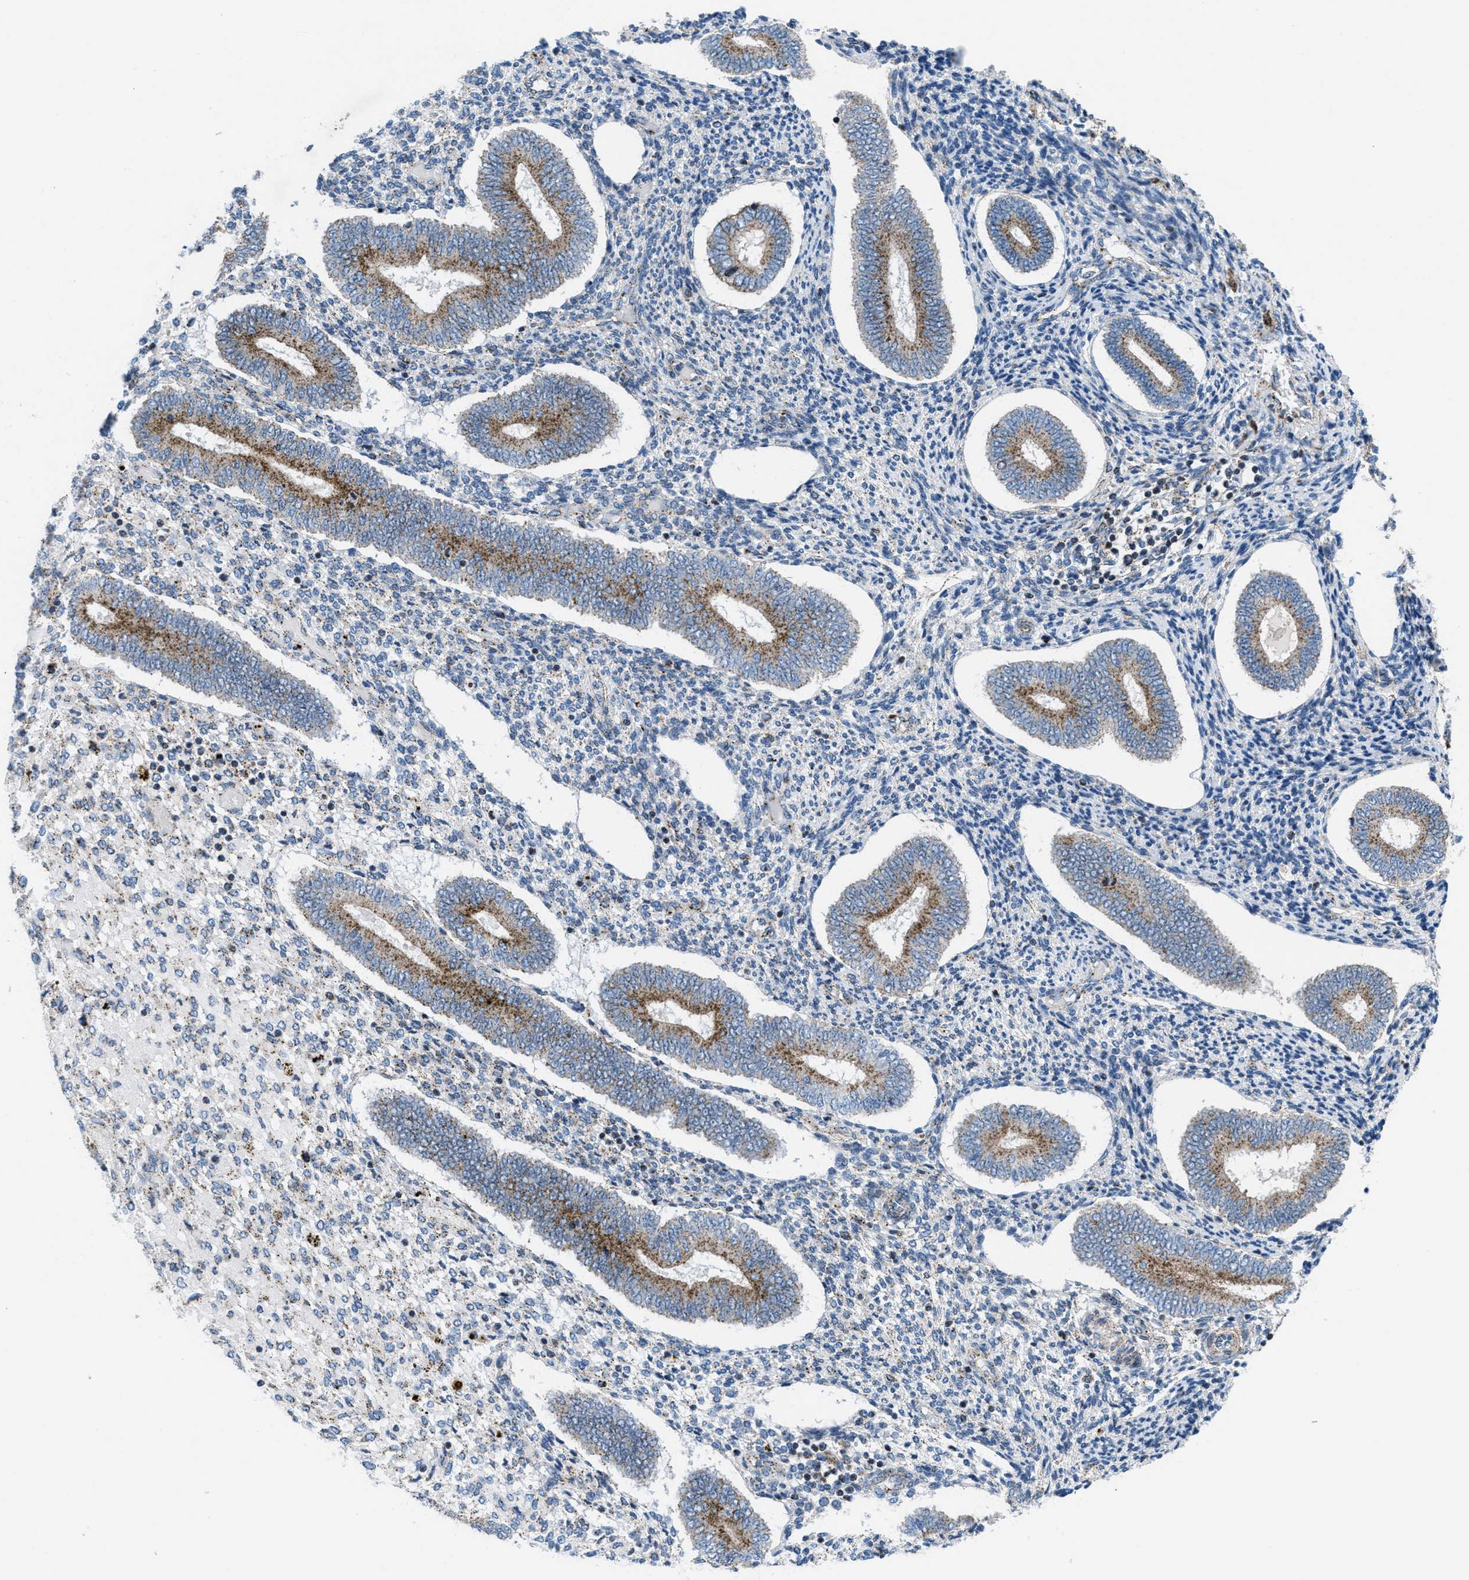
{"staining": {"intensity": "negative", "quantity": "none", "location": "none"}, "tissue": "endometrium", "cell_type": "Cells in endometrial stroma", "image_type": "normal", "snomed": [{"axis": "morphology", "description": "Normal tissue, NOS"}, {"axis": "topography", "description": "Endometrium"}], "caption": "High magnification brightfield microscopy of benign endometrium stained with DAB (brown) and counterstained with hematoxylin (blue): cells in endometrial stroma show no significant expression.", "gene": "MFSD13A", "patient": {"sex": "female", "age": 42}}